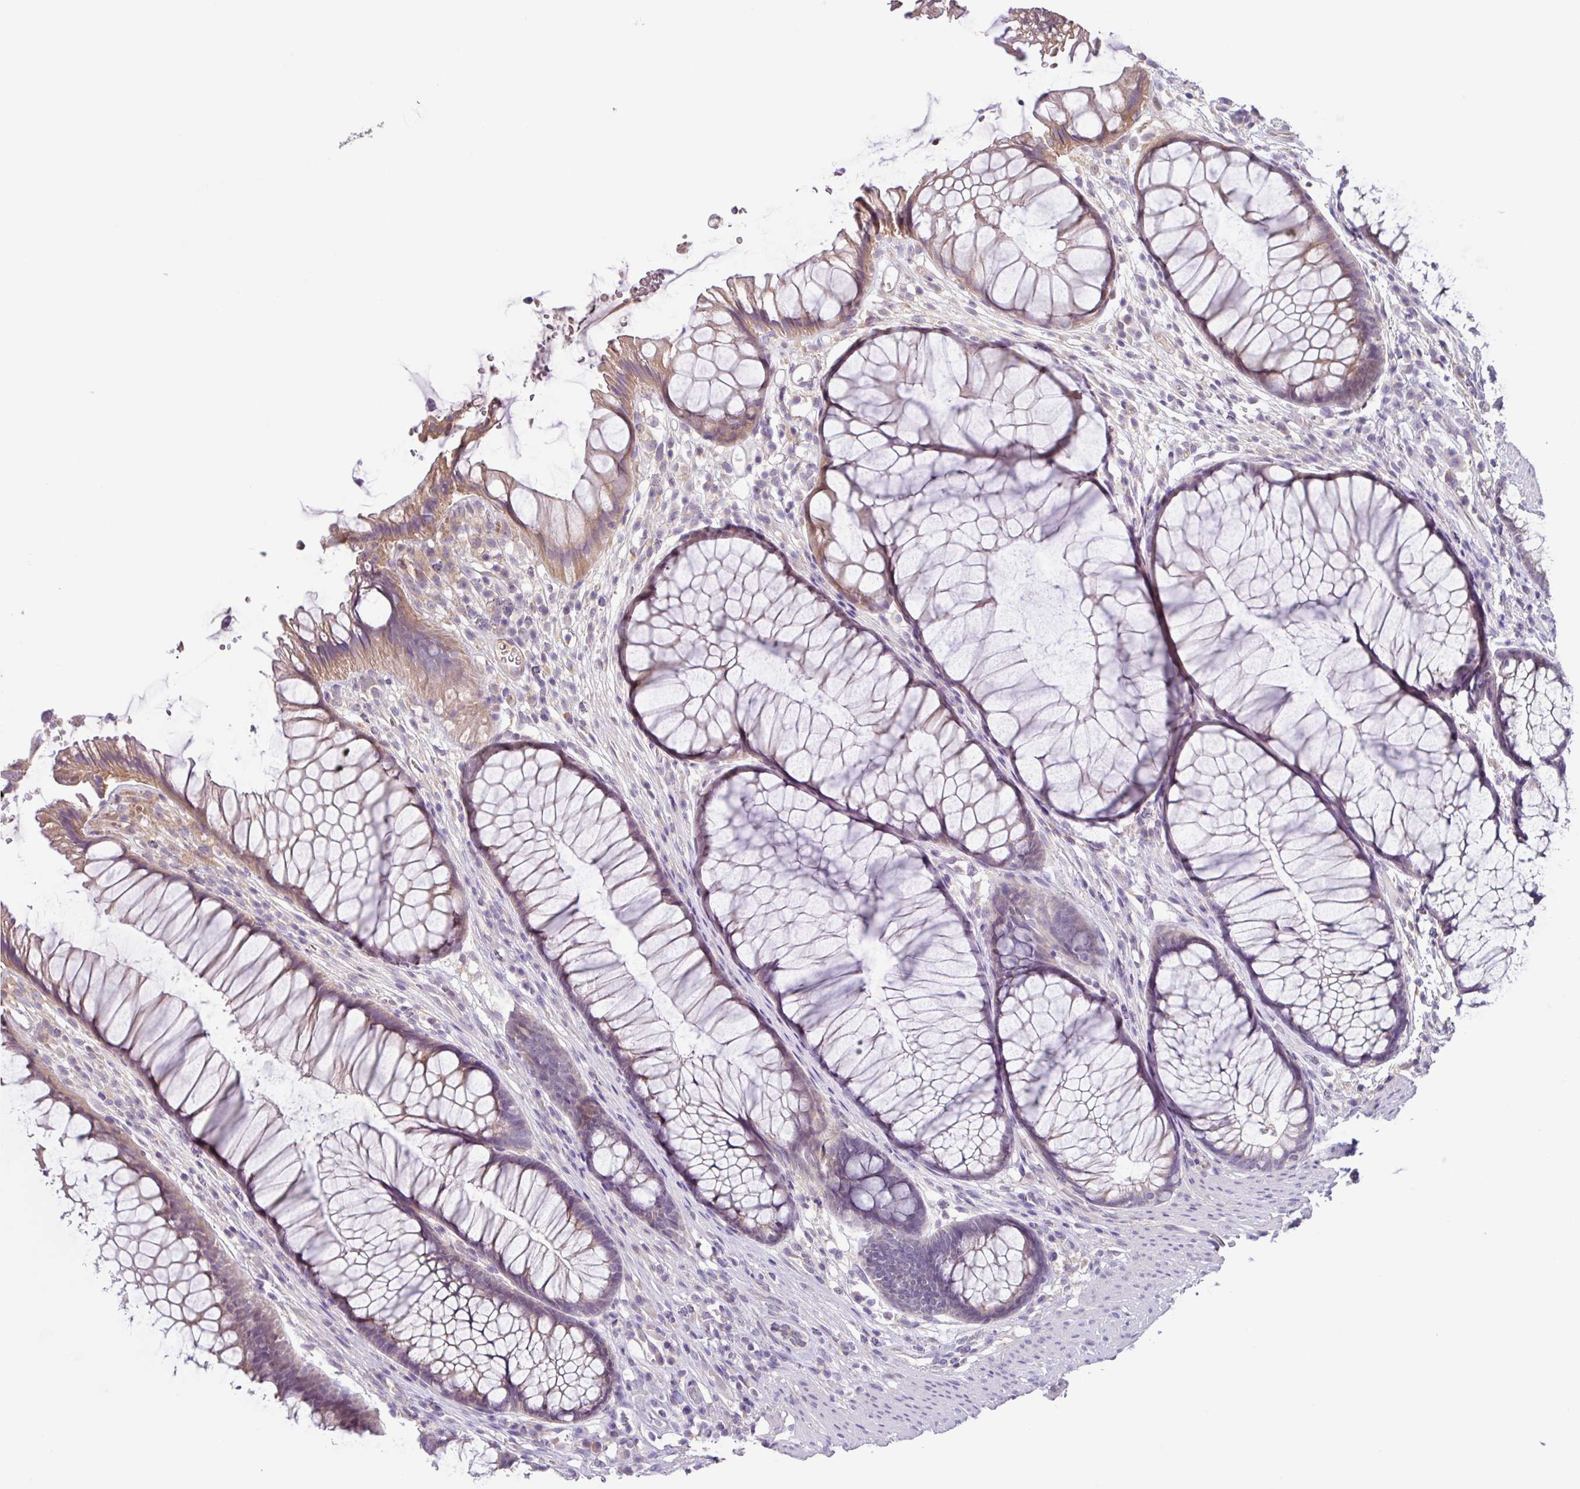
{"staining": {"intensity": "moderate", "quantity": "25%-75%", "location": "cytoplasmic/membranous"}, "tissue": "rectum", "cell_type": "Glandular cells", "image_type": "normal", "snomed": [{"axis": "morphology", "description": "Normal tissue, NOS"}, {"axis": "topography", "description": "Smooth muscle"}, {"axis": "topography", "description": "Rectum"}], "caption": "A brown stain labels moderate cytoplasmic/membranous positivity of a protein in glandular cells of benign human rectum. Using DAB (3,3'-diaminobenzidine) (brown) and hematoxylin (blue) stains, captured at high magnification using brightfield microscopy.", "gene": "SFTPB", "patient": {"sex": "male", "age": 53}}